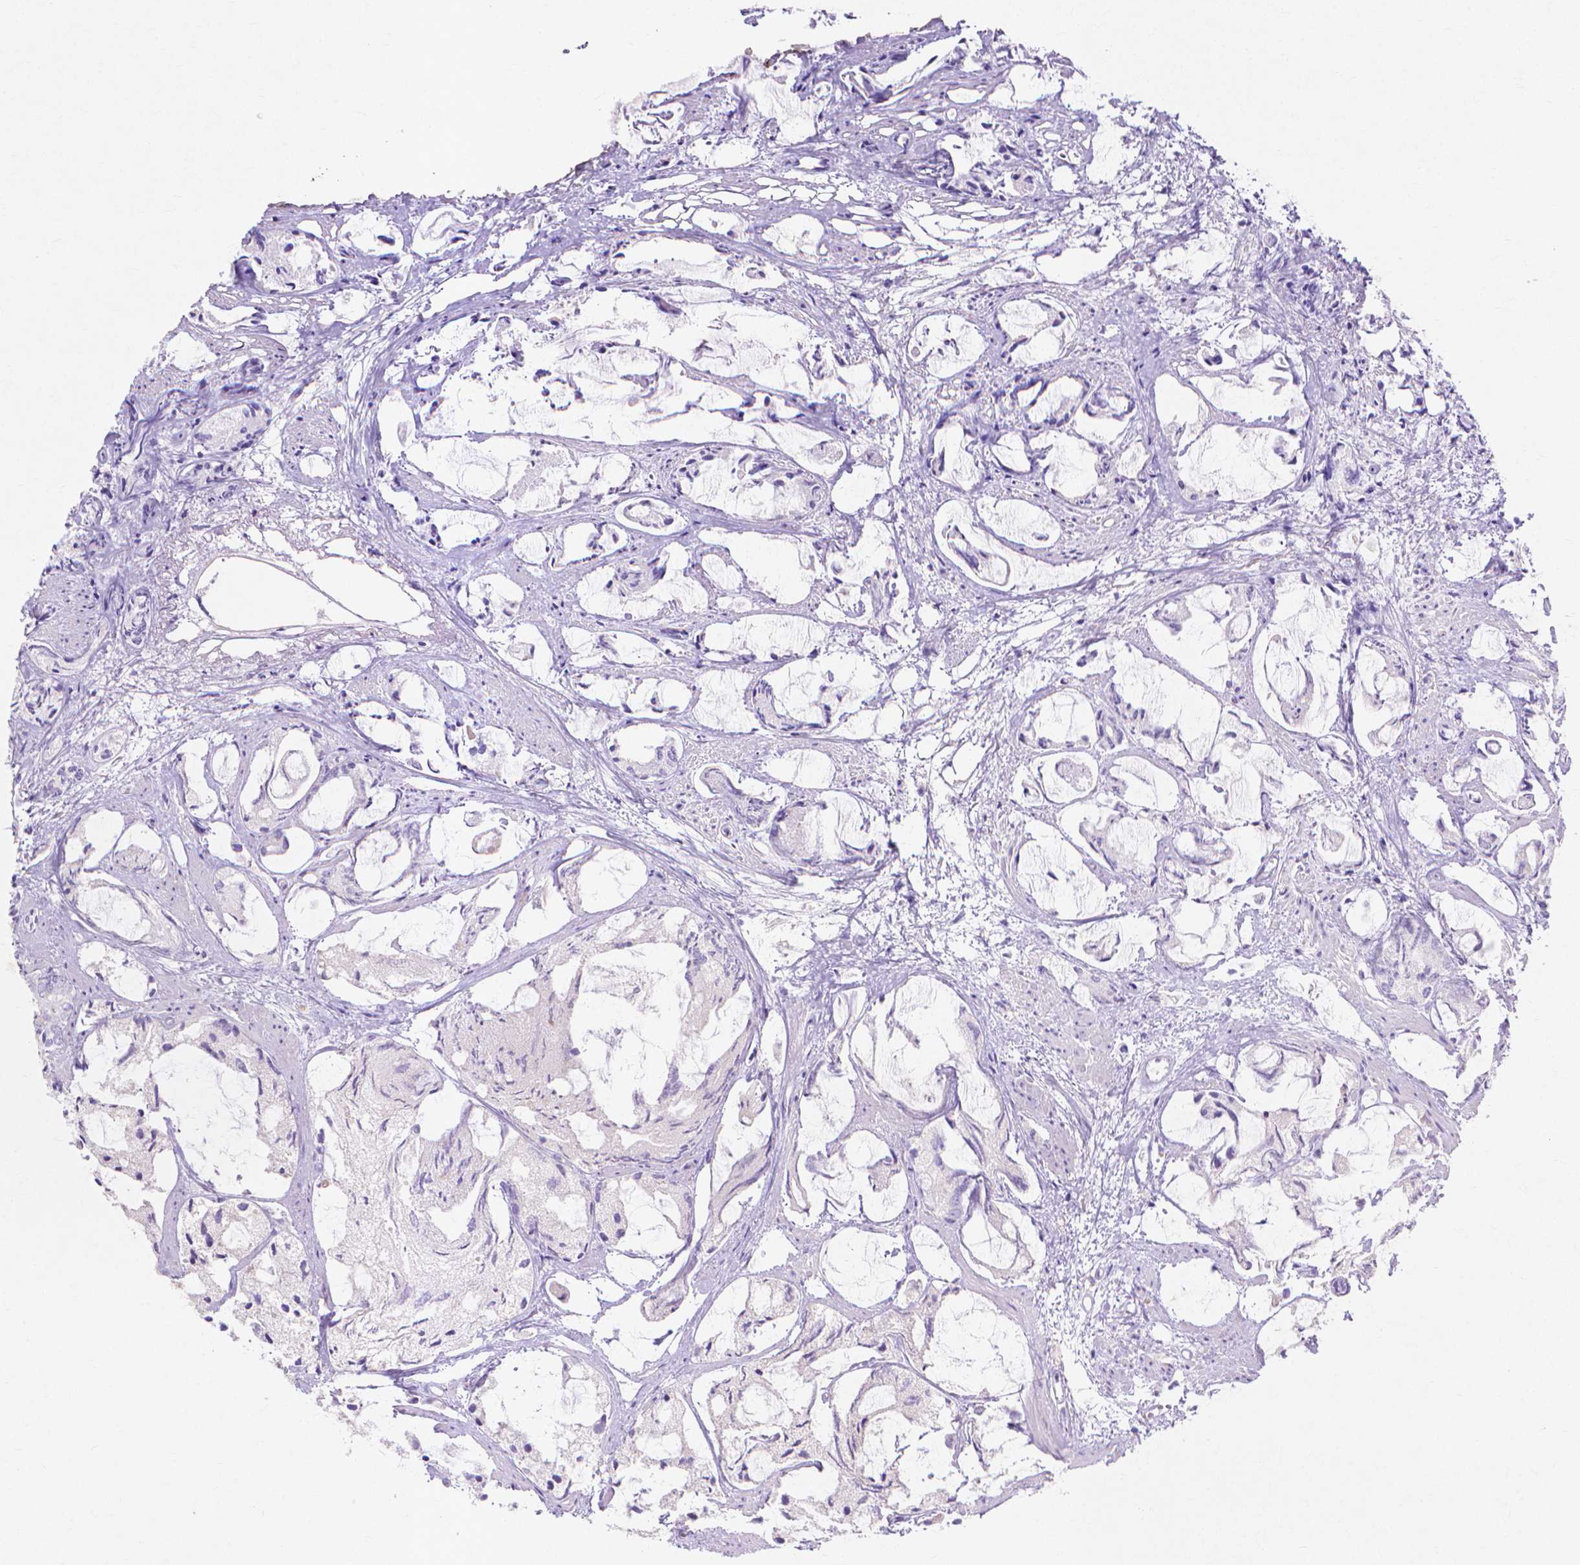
{"staining": {"intensity": "negative", "quantity": "none", "location": "none"}, "tissue": "prostate cancer", "cell_type": "Tumor cells", "image_type": "cancer", "snomed": [{"axis": "morphology", "description": "Adenocarcinoma, High grade"}, {"axis": "topography", "description": "Prostate"}], "caption": "A histopathology image of prostate cancer (adenocarcinoma (high-grade)) stained for a protein exhibits no brown staining in tumor cells.", "gene": "MMP11", "patient": {"sex": "male", "age": 85}}